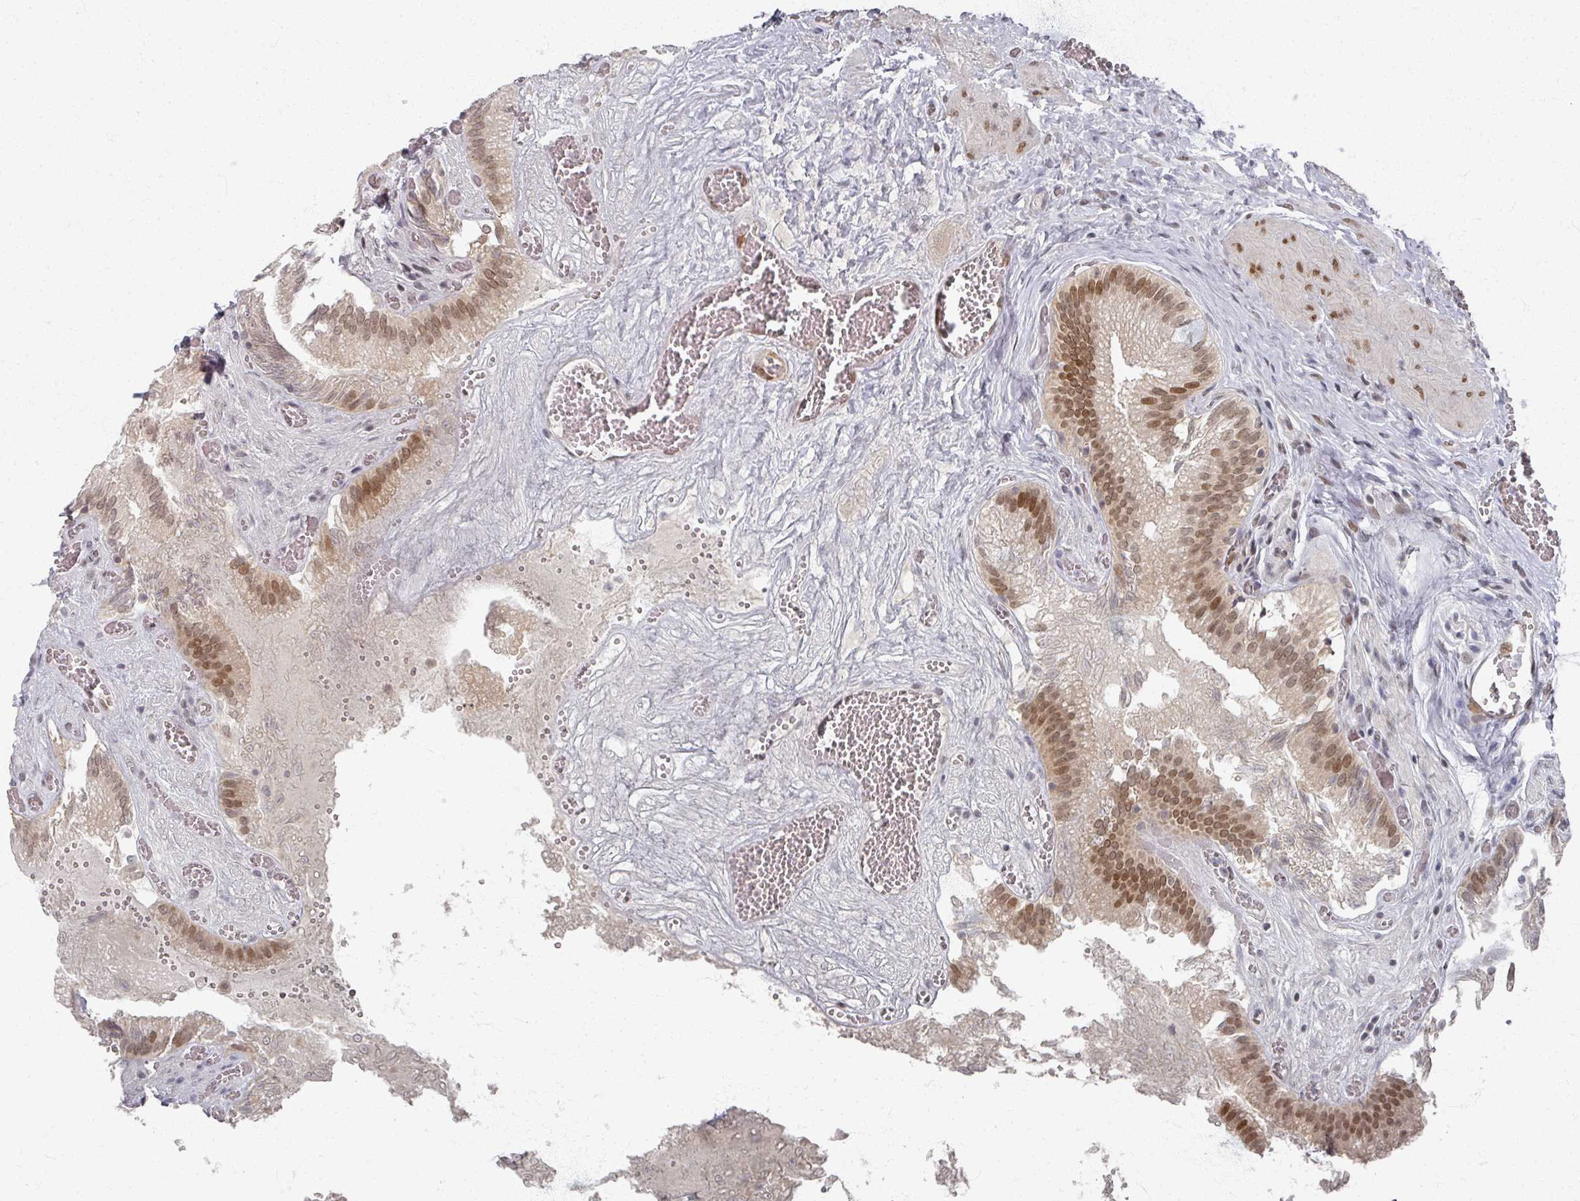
{"staining": {"intensity": "moderate", "quantity": ">75%", "location": "nuclear"}, "tissue": "gallbladder", "cell_type": "Glandular cells", "image_type": "normal", "snomed": [{"axis": "morphology", "description": "Normal tissue, NOS"}, {"axis": "topography", "description": "Gallbladder"}, {"axis": "topography", "description": "Peripheral nerve tissue"}], "caption": "This is a histology image of IHC staining of normal gallbladder, which shows moderate staining in the nuclear of glandular cells.", "gene": "PSKH1", "patient": {"sex": "male", "age": 17}}